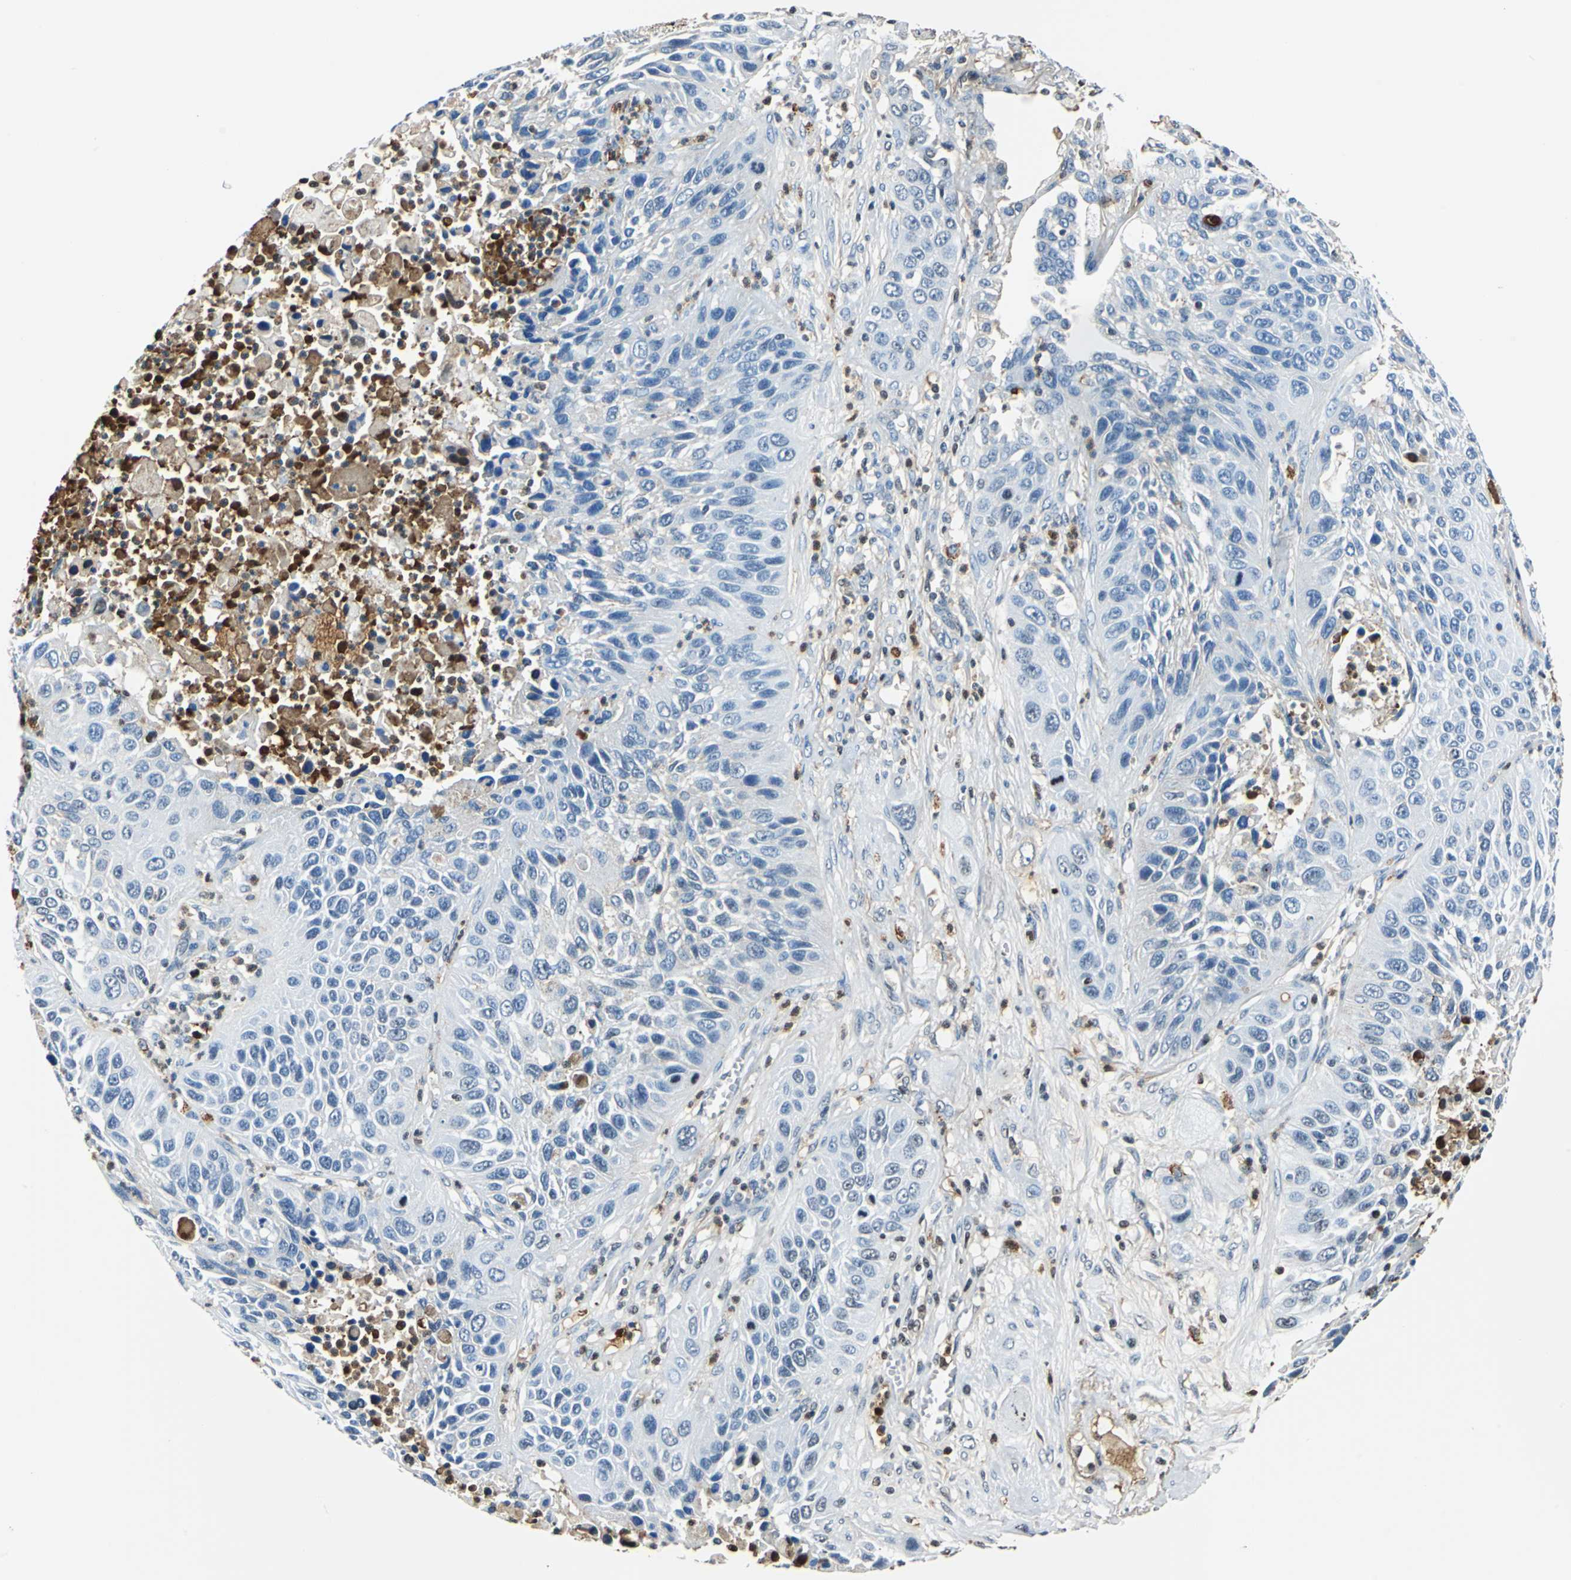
{"staining": {"intensity": "weak", "quantity": "<25%", "location": "cytoplasmic/membranous"}, "tissue": "lung cancer", "cell_type": "Tumor cells", "image_type": "cancer", "snomed": [{"axis": "morphology", "description": "Squamous cell carcinoma, NOS"}, {"axis": "topography", "description": "Lung"}], "caption": "Tumor cells show no significant positivity in lung squamous cell carcinoma.", "gene": "ALB", "patient": {"sex": "female", "age": 76}}